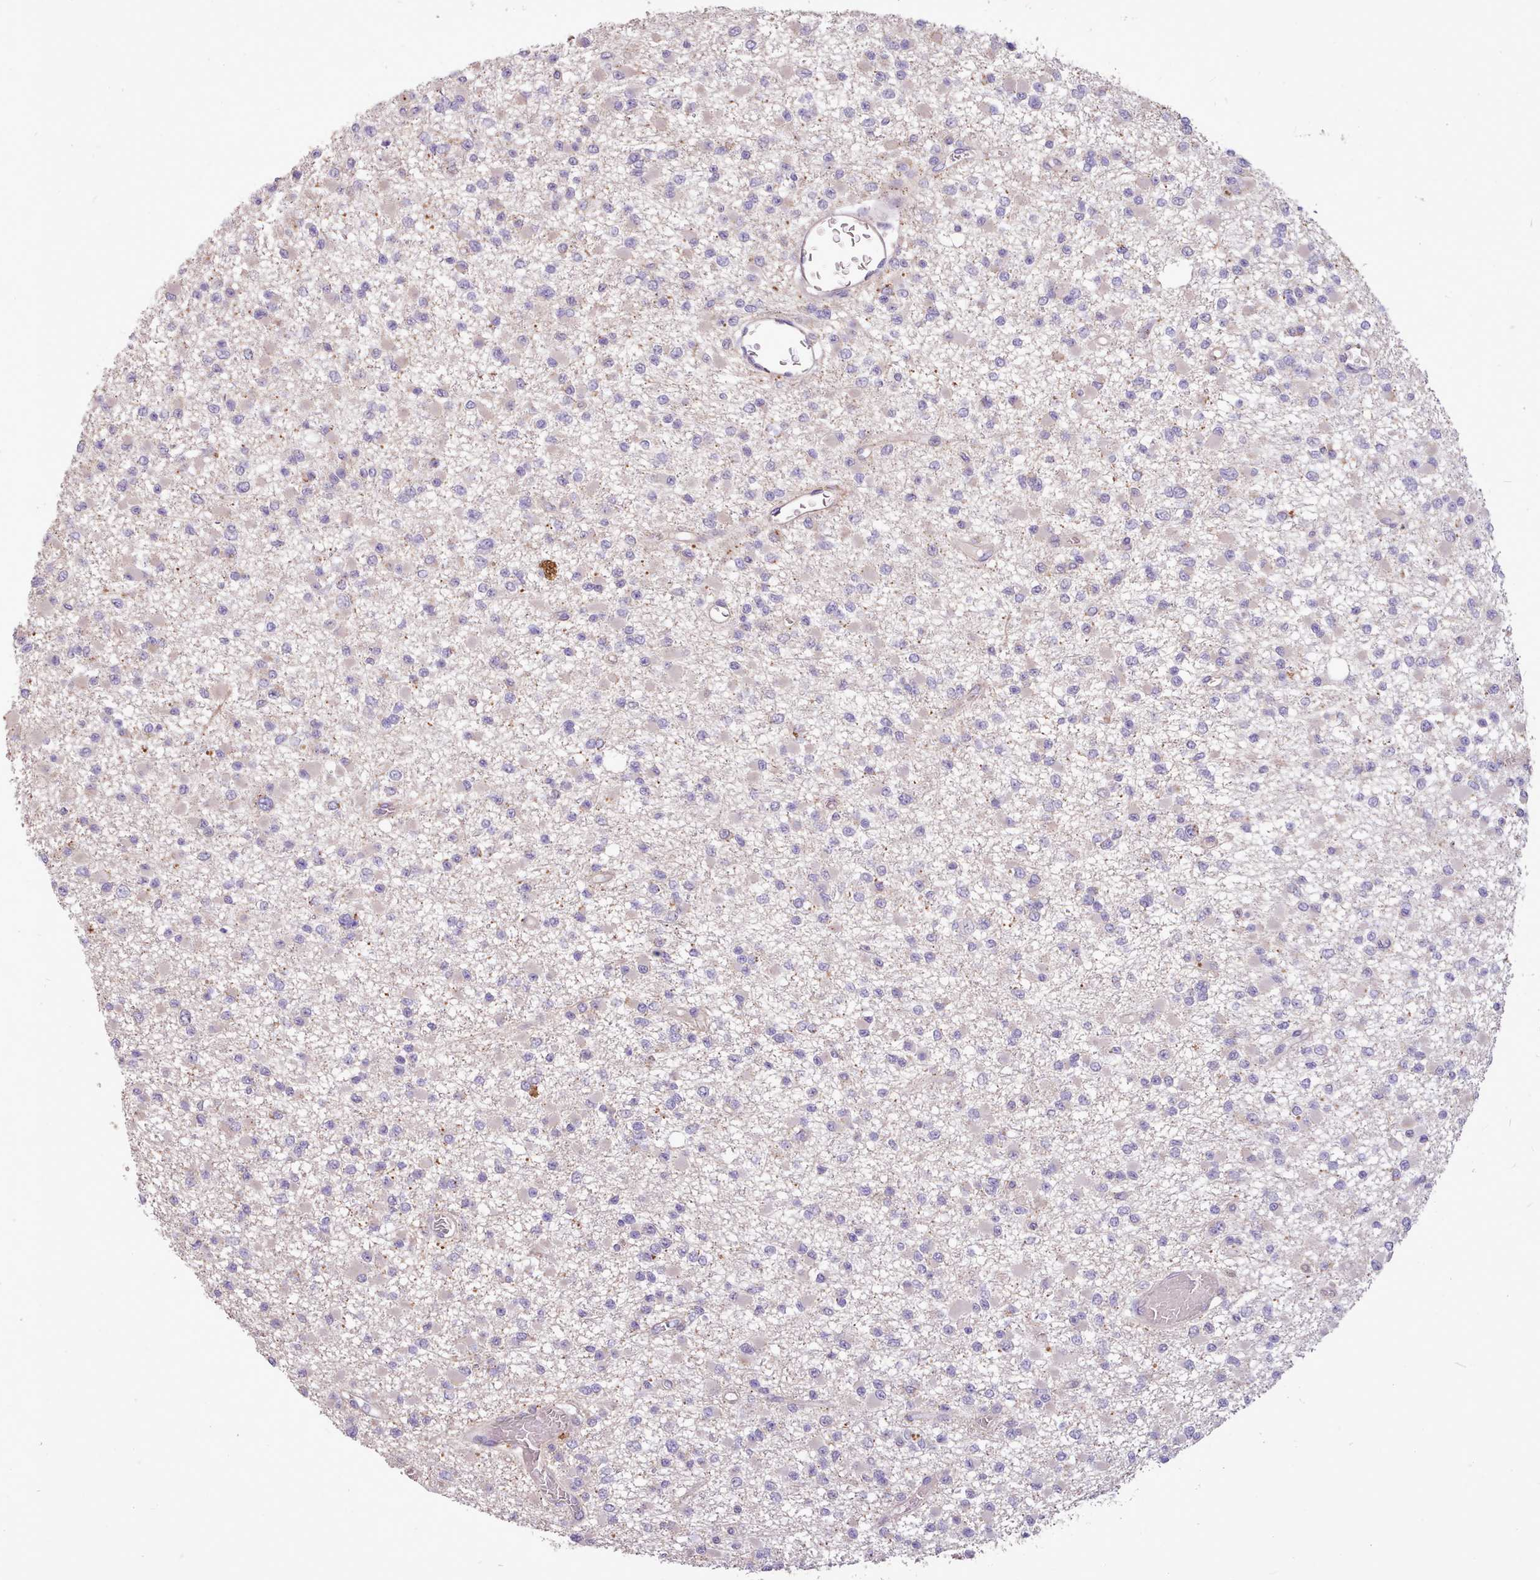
{"staining": {"intensity": "negative", "quantity": "none", "location": "none"}, "tissue": "glioma", "cell_type": "Tumor cells", "image_type": "cancer", "snomed": [{"axis": "morphology", "description": "Glioma, malignant, Low grade"}, {"axis": "topography", "description": "Brain"}], "caption": "Immunohistochemical staining of glioma reveals no significant positivity in tumor cells. (DAB (3,3'-diaminobenzidine) immunohistochemistry (IHC) visualized using brightfield microscopy, high magnification).", "gene": "ZNF607", "patient": {"sex": "female", "age": 22}}